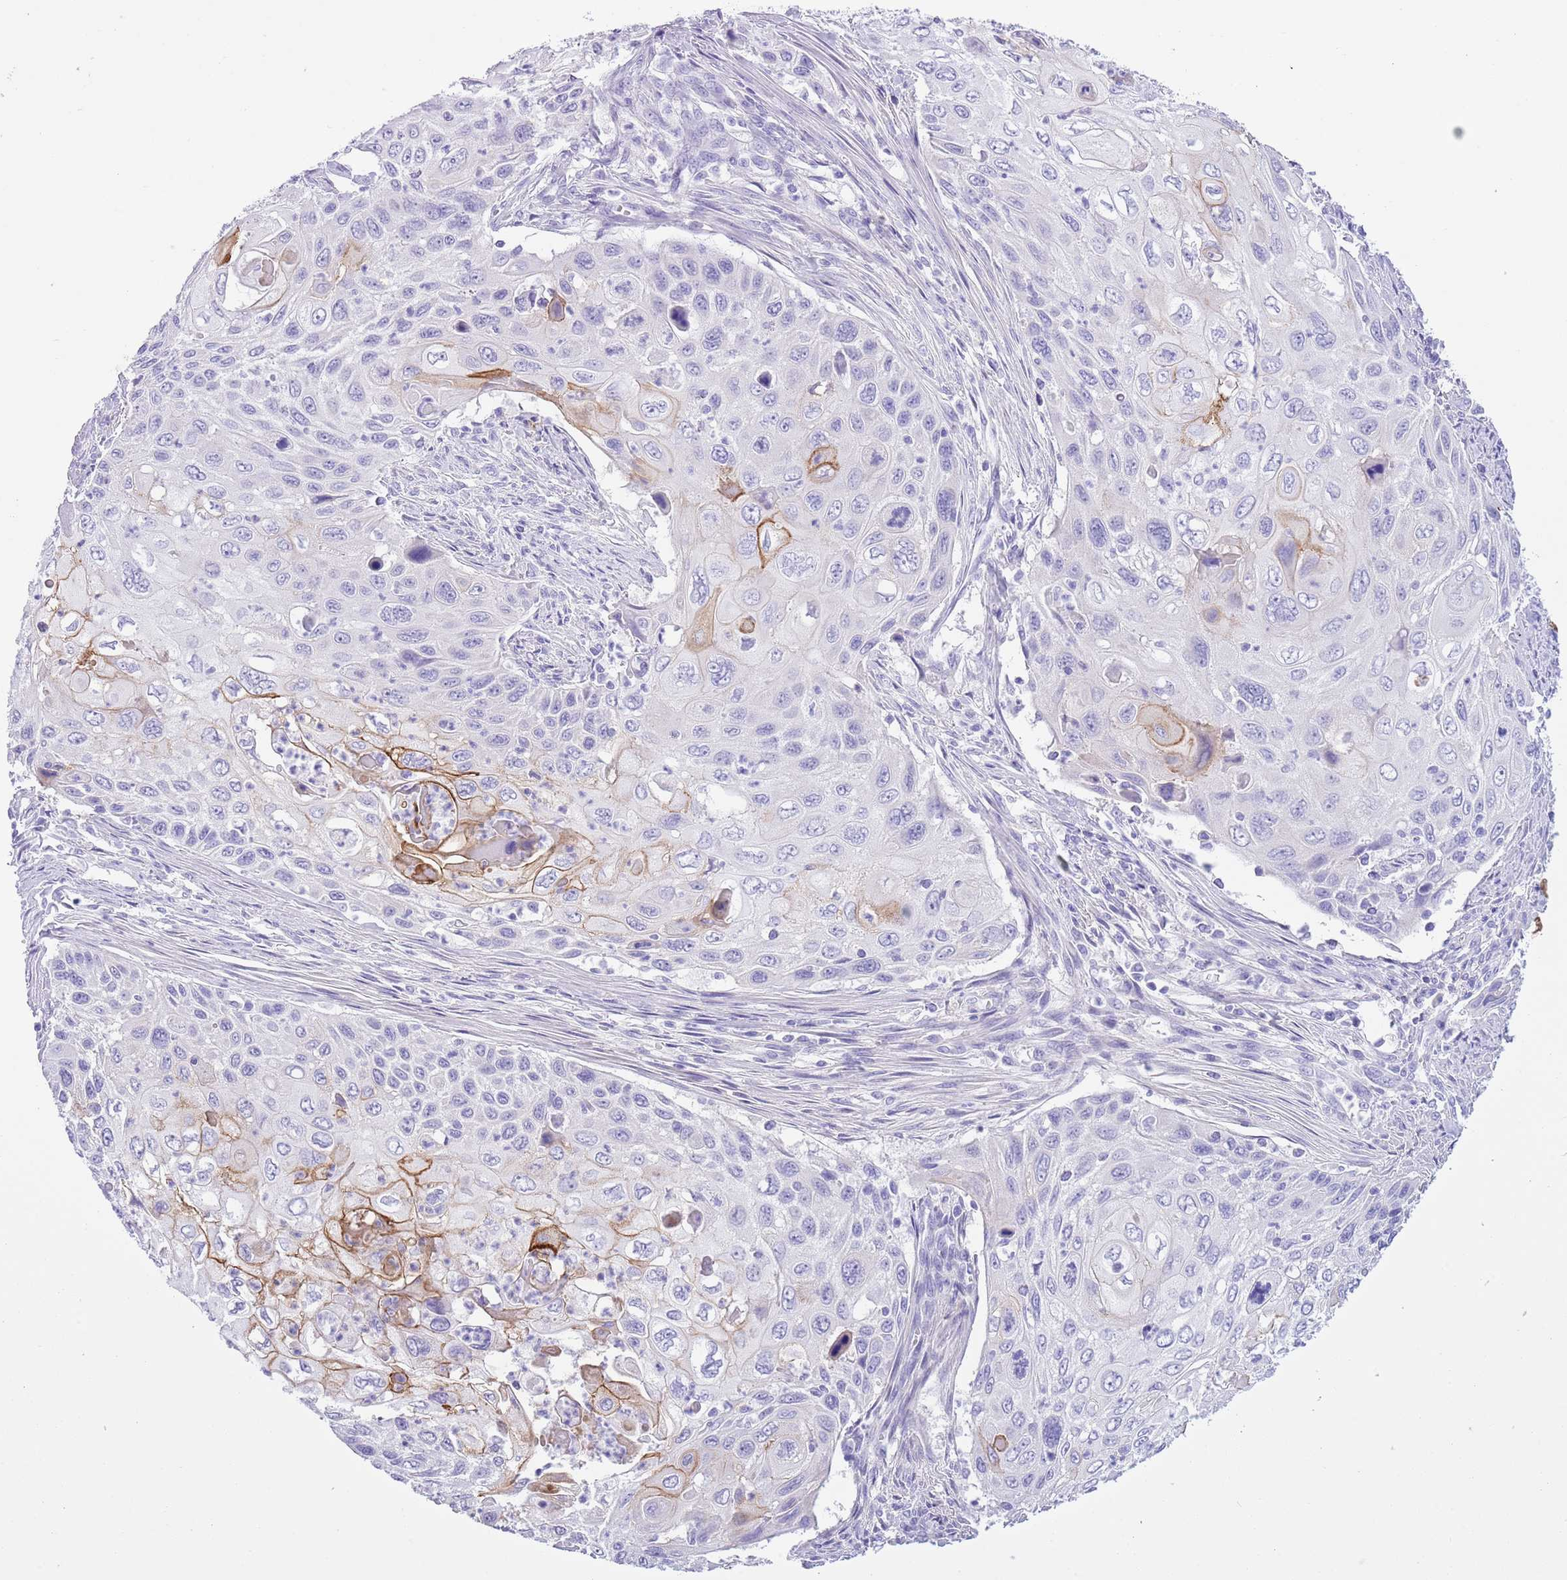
{"staining": {"intensity": "moderate", "quantity": "<25%", "location": "cytoplasmic/membranous"}, "tissue": "cervical cancer", "cell_type": "Tumor cells", "image_type": "cancer", "snomed": [{"axis": "morphology", "description": "Squamous cell carcinoma, NOS"}, {"axis": "topography", "description": "Cervix"}], "caption": "This micrograph displays IHC staining of human cervical cancer (squamous cell carcinoma), with low moderate cytoplasmic/membranous staining in about <25% of tumor cells.", "gene": "TBC1D10B", "patient": {"sex": "female", "age": 70}}